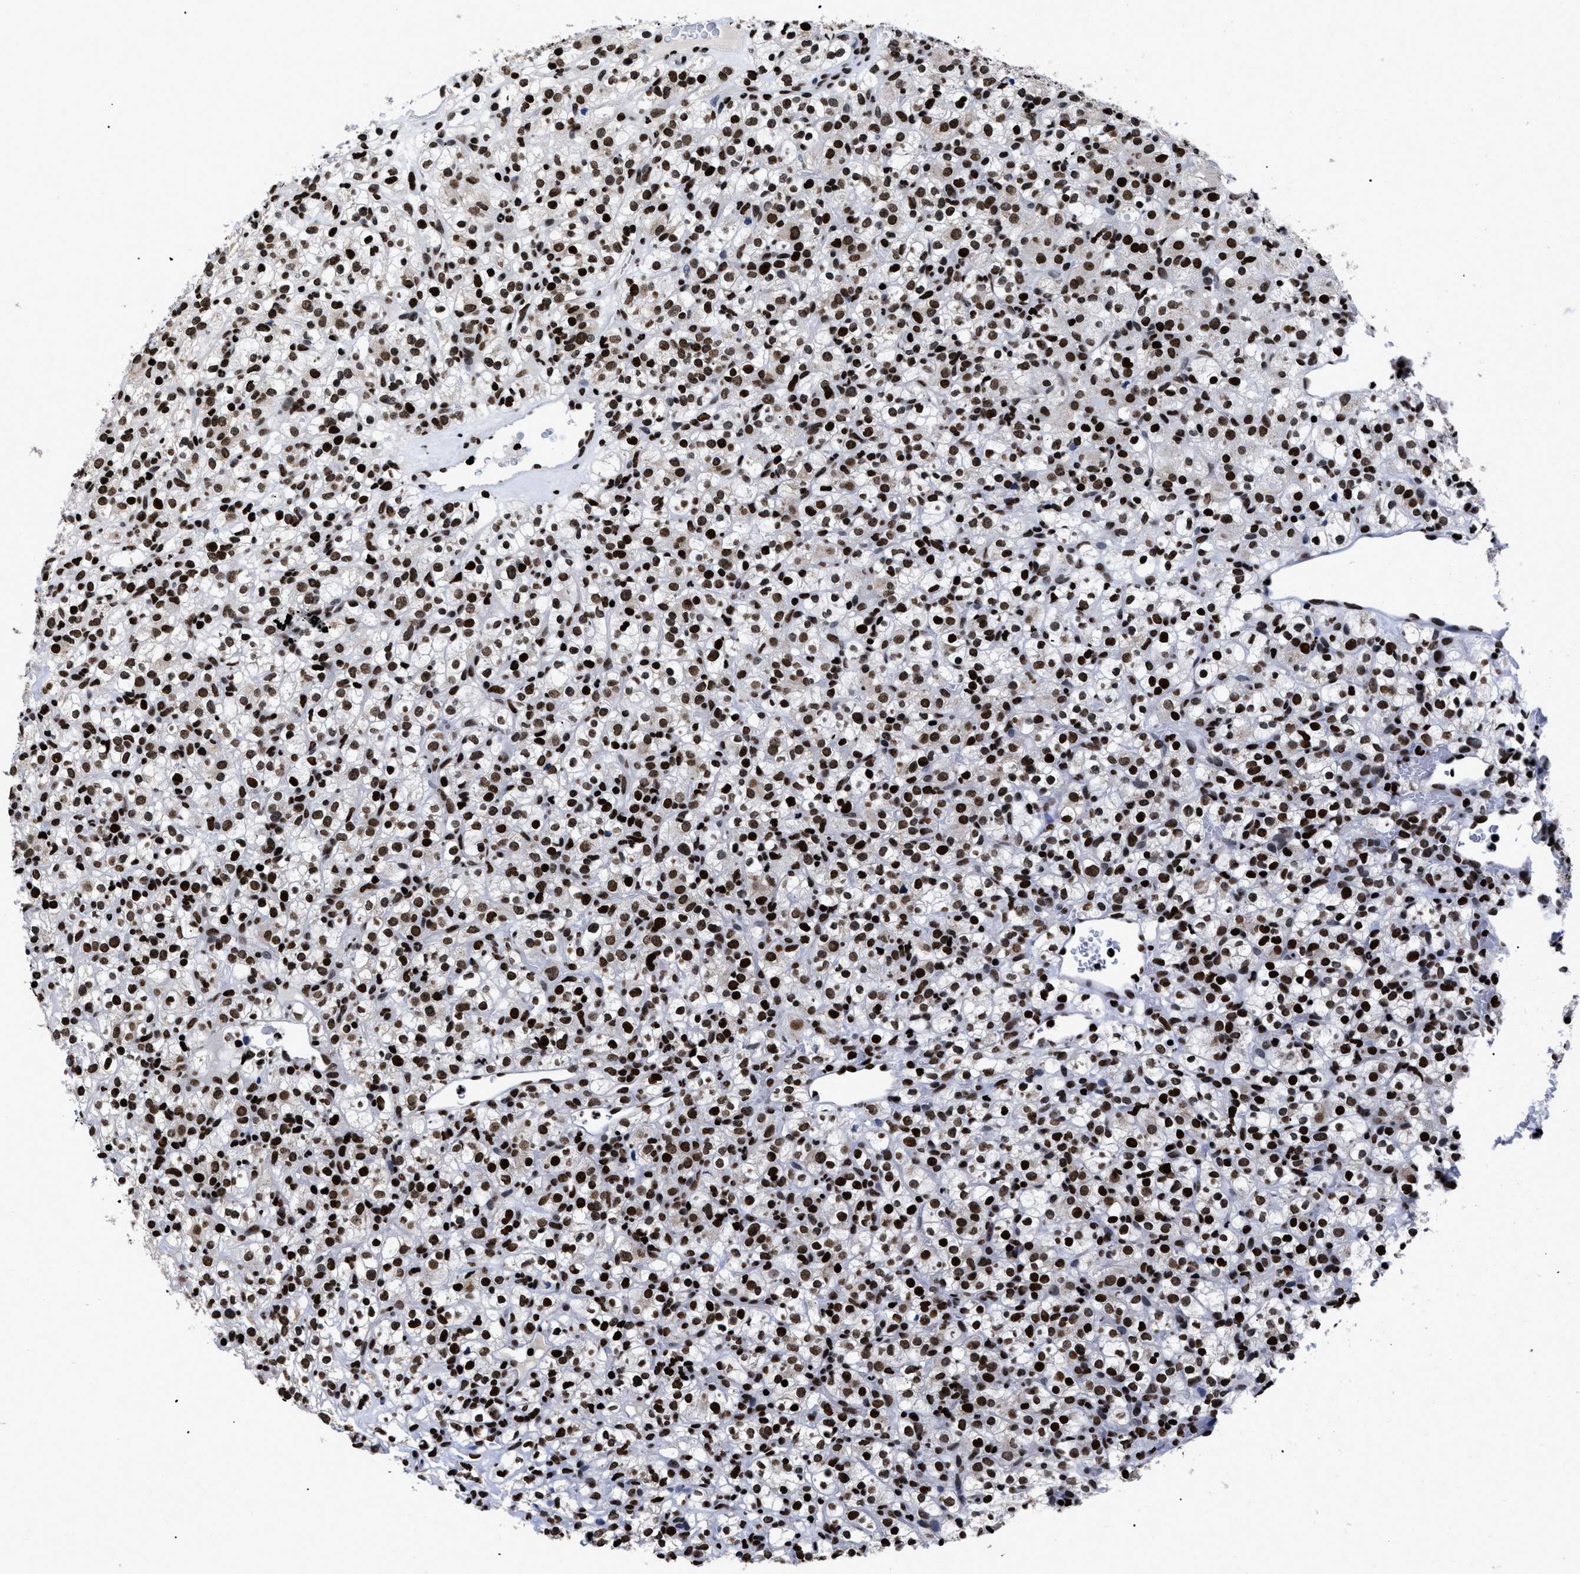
{"staining": {"intensity": "strong", "quantity": ">75%", "location": "nuclear"}, "tissue": "renal cancer", "cell_type": "Tumor cells", "image_type": "cancer", "snomed": [{"axis": "morphology", "description": "Normal tissue, NOS"}, {"axis": "morphology", "description": "Adenocarcinoma, NOS"}, {"axis": "topography", "description": "Kidney"}], "caption": "Human renal cancer stained with a brown dye reveals strong nuclear positive expression in about >75% of tumor cells.", "gene": "CALHM3", "patient": {"sex": "female", "age": 72}}